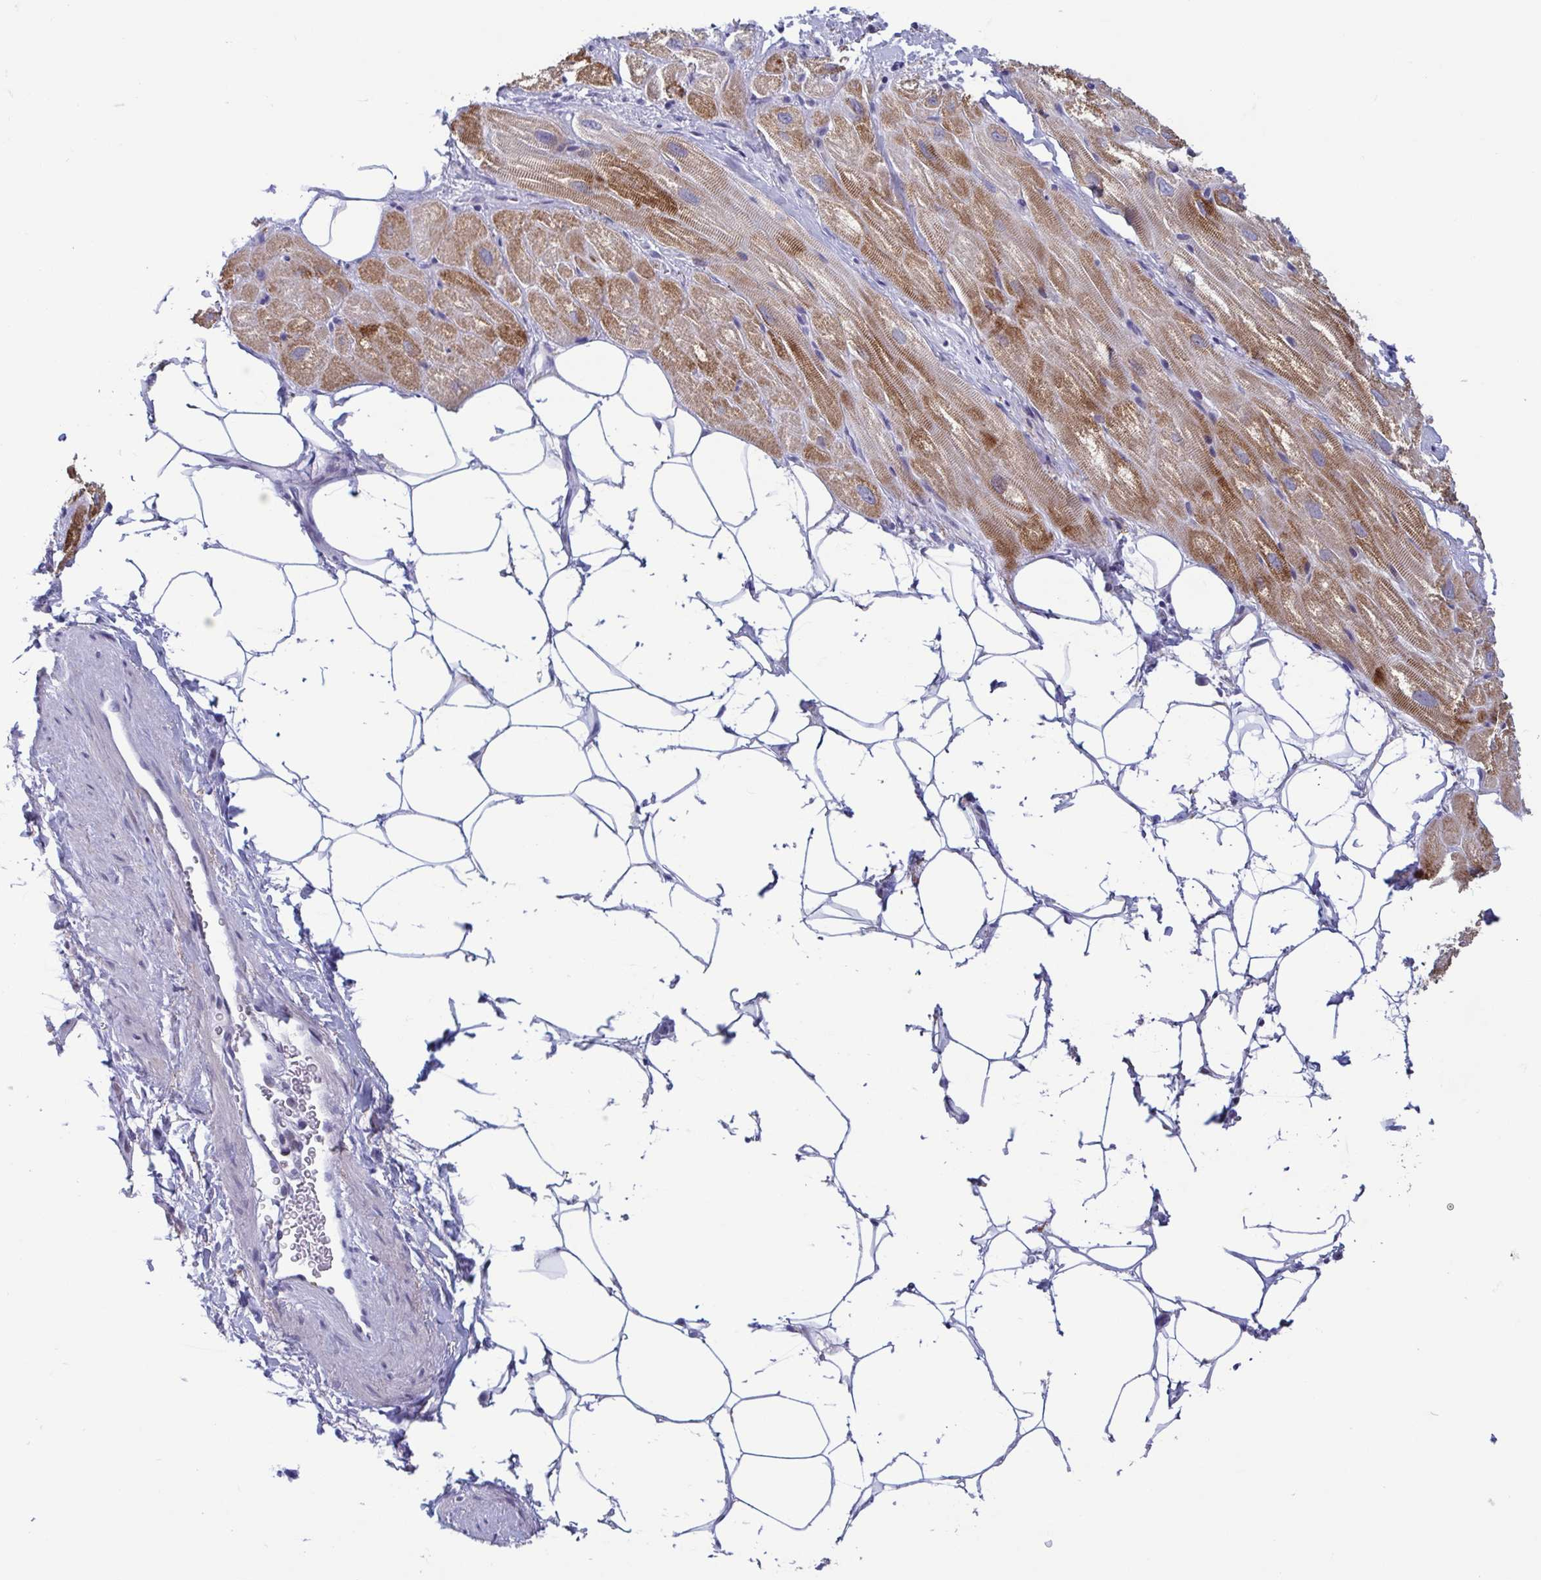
{"staining": {"intensity": "moderate", "quantity": "25%-75%", "location": "cytoplasmic/membranous"}, "tissue": "heart muscle", "cell_type": "Cardiomyocytes", "image_type": "normal", "snomed": [{"axis": "morphology", "description": "Normal tissue, NOS"}, {"axis": "topography", "description": "Heart"}], "caption": "This is a micrograph of immunohistochemistry staining of benign heart muscle, which shows moderate positivity in the cytoplasmic/membranous of cardiomyocytes.", "gene": "PERM1", "patient": {"sex": "male", "age": 62}}